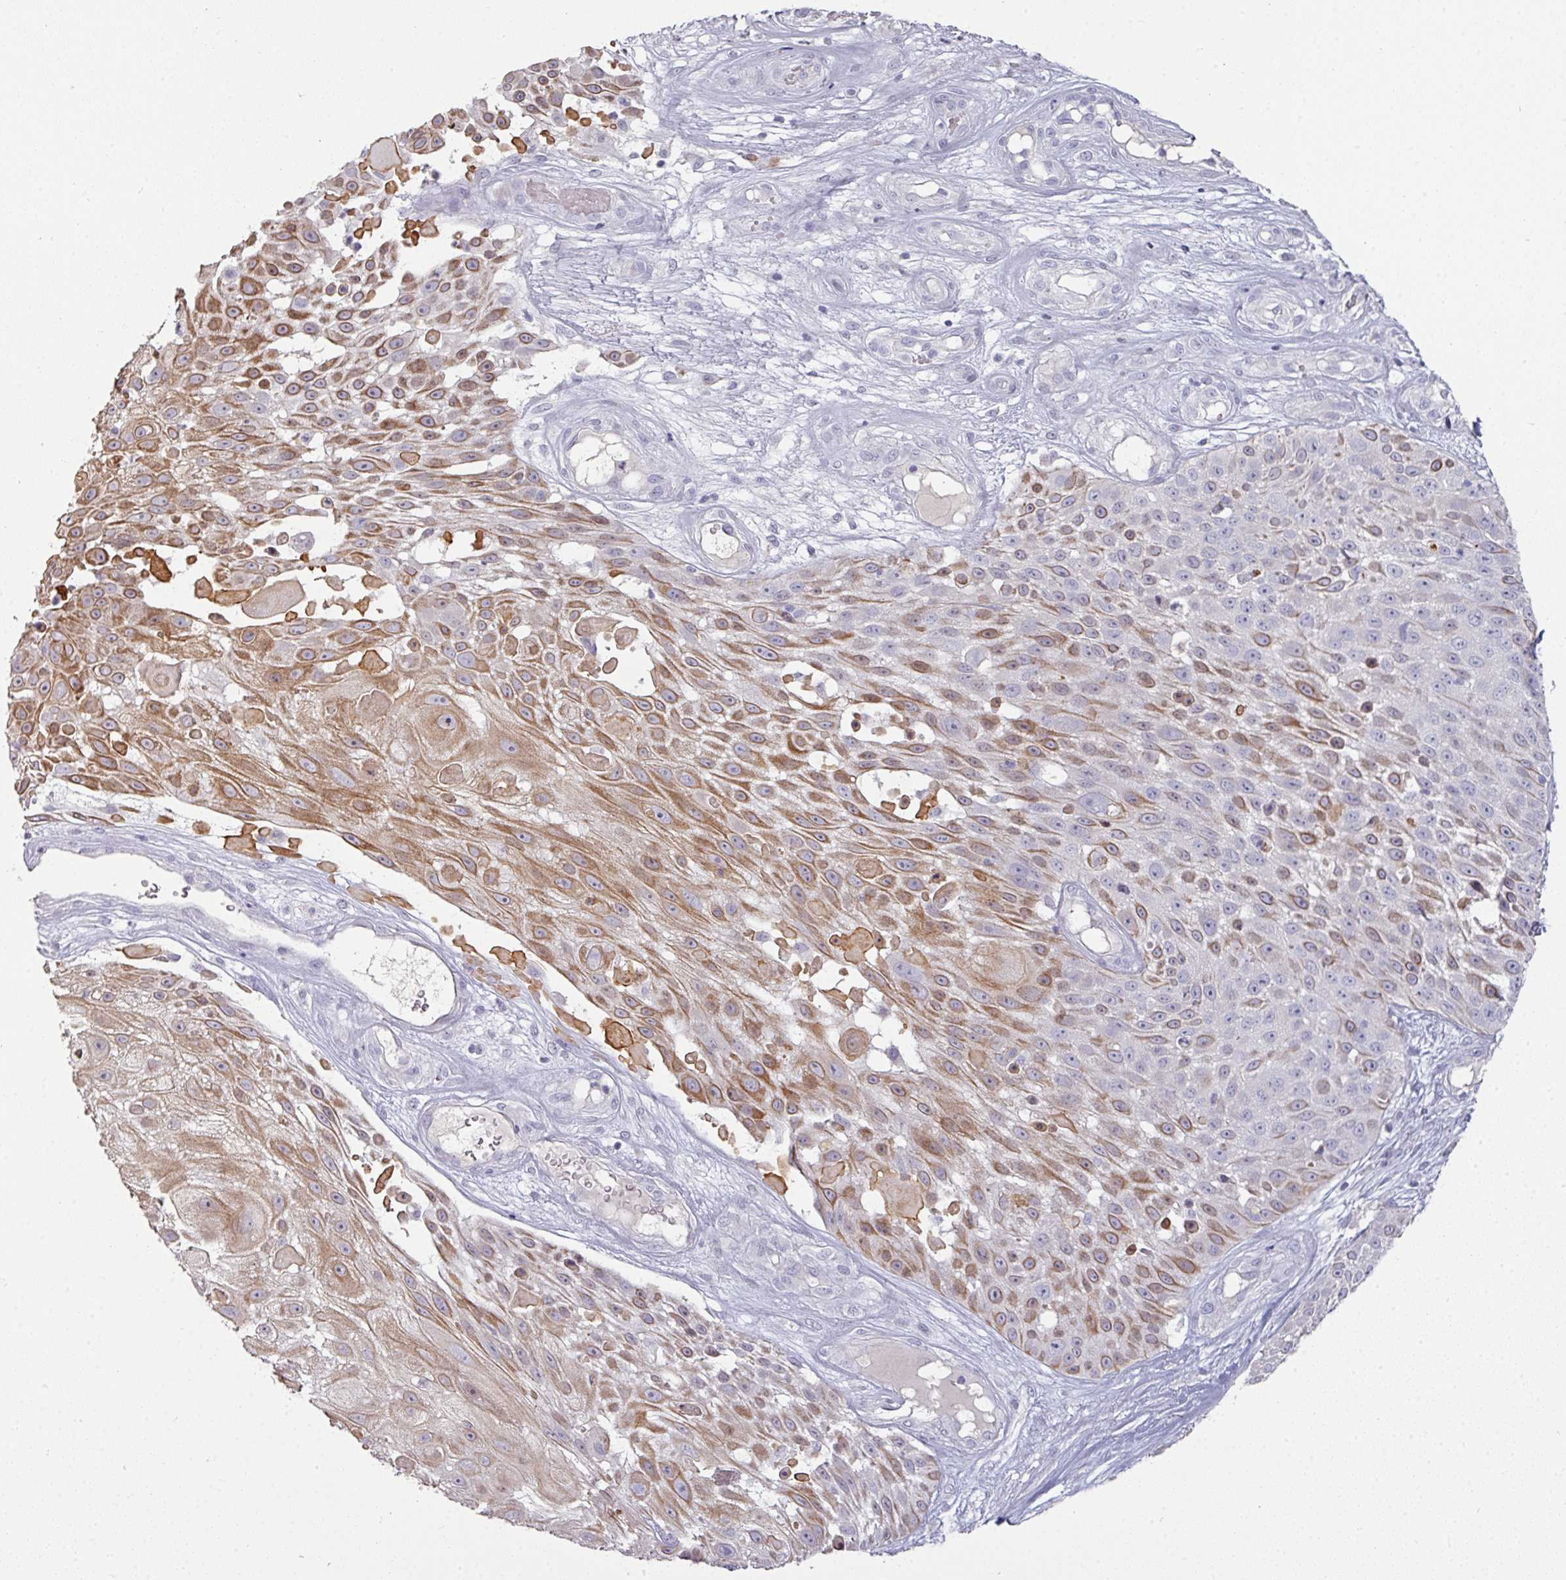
{"staining": {"intensity": "moderate", "quantity": "25%-75%", "location": "cytoplasmic/membranous"}, "tissue": "skin cancer", "cell_type": "Tumor cells", "image_type": "cancer", "snomed": [{"axis": "morphology", "description": "Squamous cell carcinoma, NOS"}, {"axis": "topography", "description": "Skin"}], "caption": "This is a micrograph of IHC staining of squamous cell carcinoma (skin), which shows moderate expression in the cytoplasmic/membranous of tumor cells.", "gene": "GTF2H3", "patient": {"sex": "female", "age": 86}}